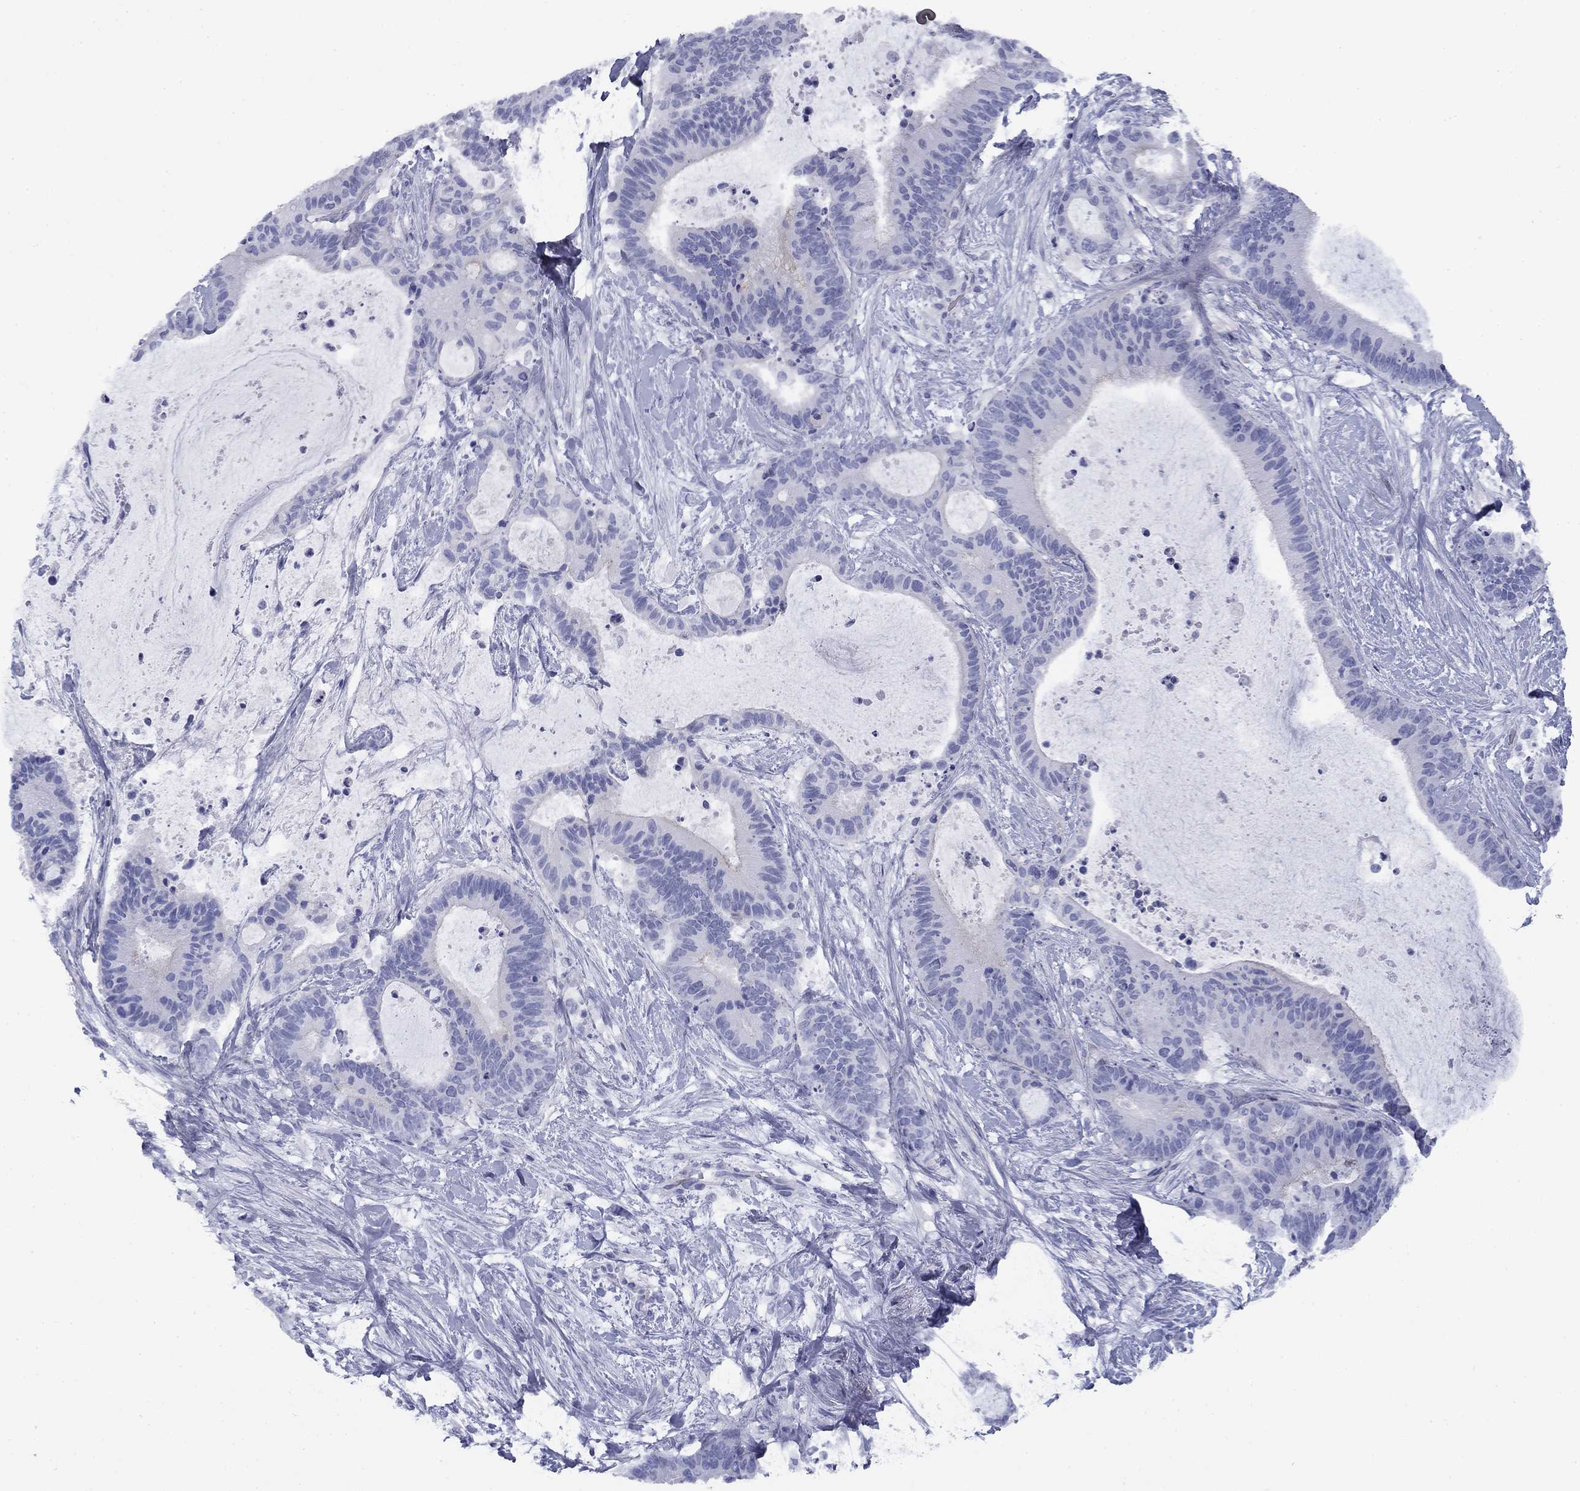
{"staining": {"intensity": "negative", "quantity": "none", "location": "none"}, "tissue": "liver cancer", "cell_type": "Tumor cells", "image_type": "cancer", "snomed": [{"axis": "morphology", "description": "Cholangiocarcinoma"}, {"axis": "topography", "description": "Liver"}], "caption": "This is an immunohistochemistry (IHC) image of cholangiocarcinoma (liver). There is no positivity in tumor cells.", "gene": "TIGD4", "patient": {"sex": "female", "age": 73}}